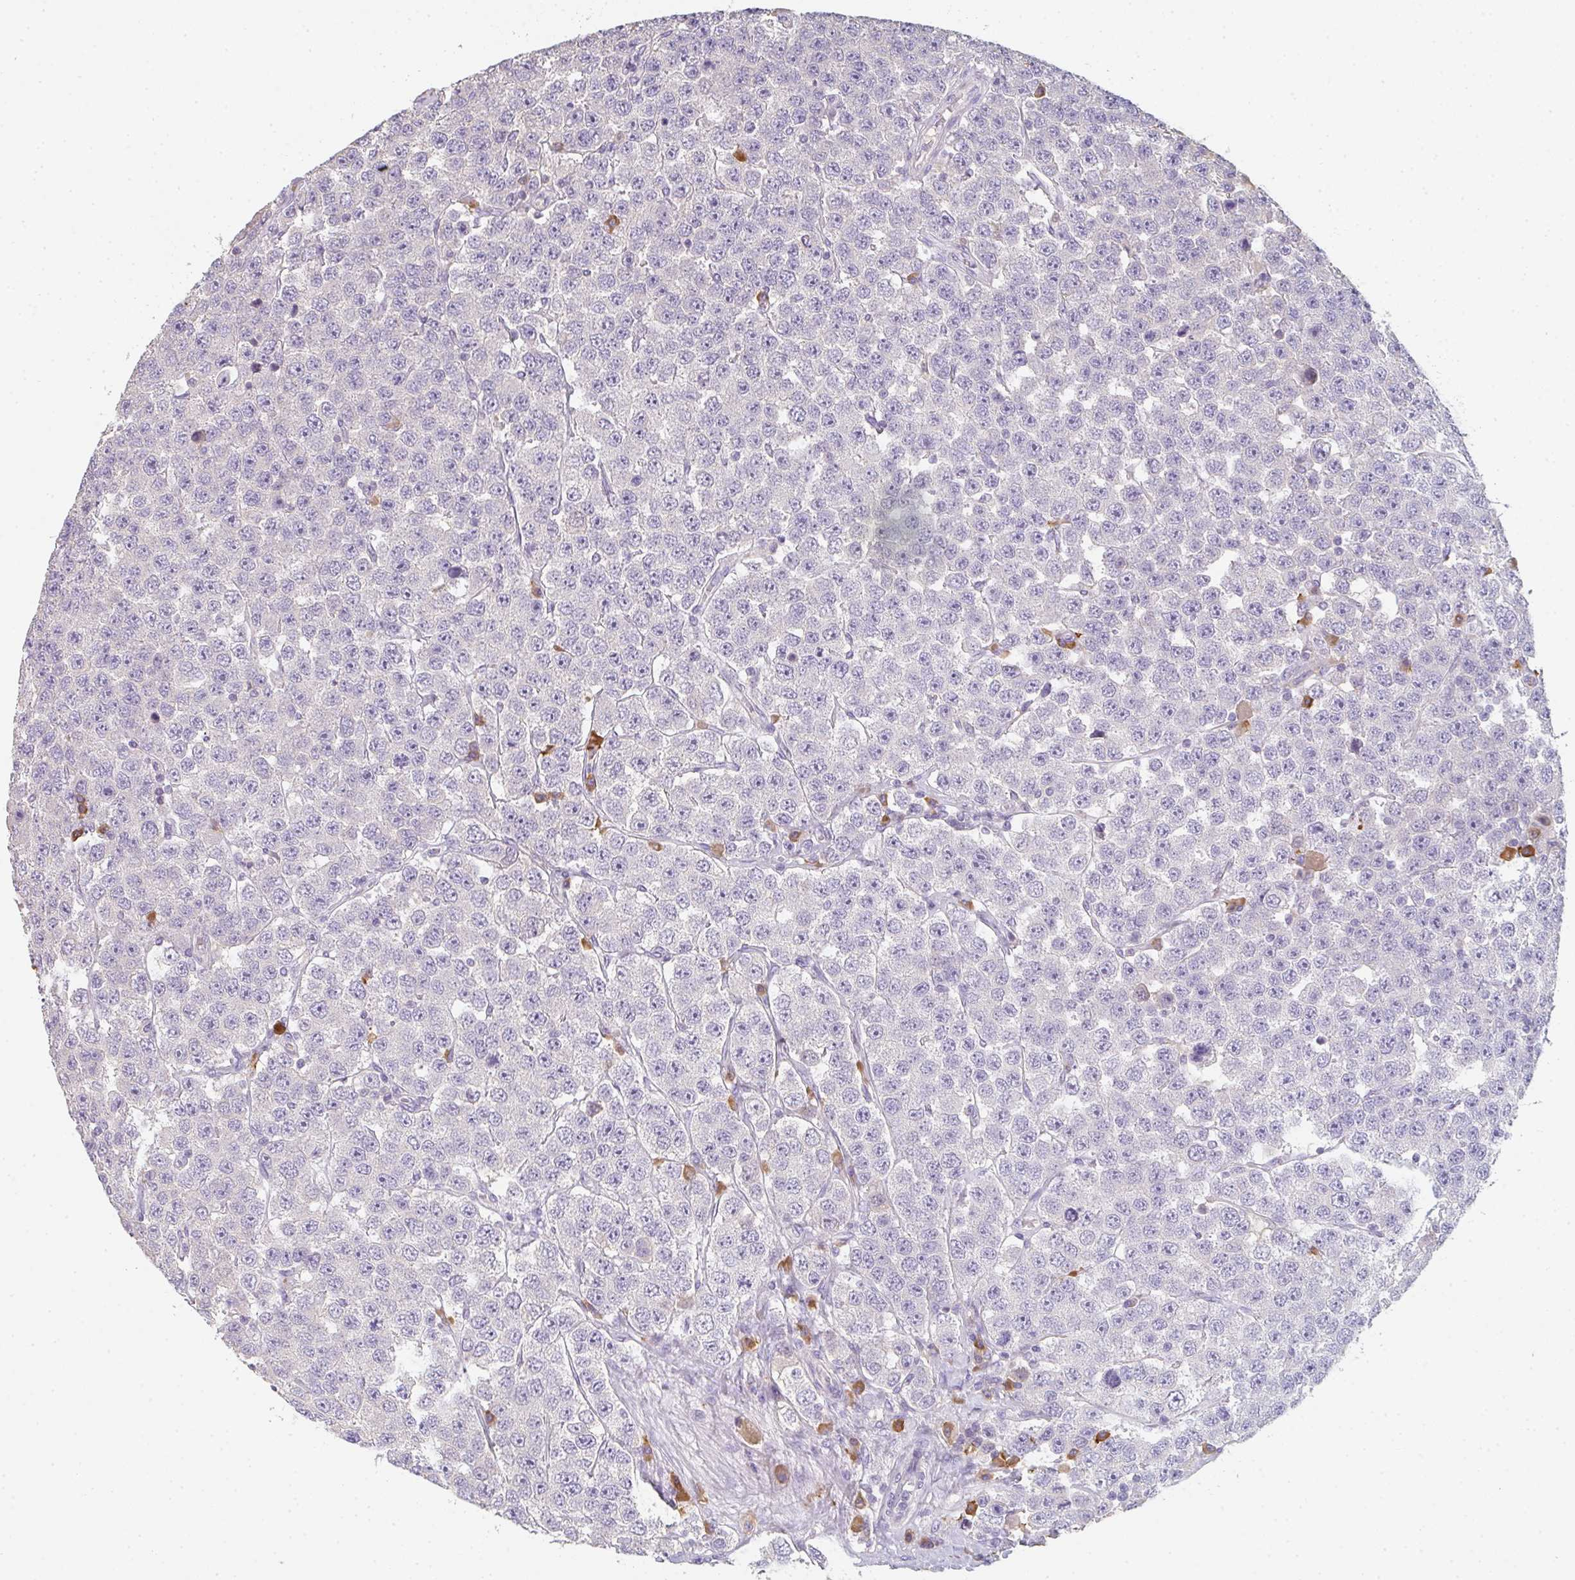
{"staining": {"intensity": "negative", "quantity": "none", "location": "none"}, "tissue": "testis cancer", "cell_type": "Tumor cells", "image_type": "cancer", "snomed": [{"axis": "morphology", "description": "Seminoma, NOS"}, {"axis": "topography", "description": "Testis"}], "caption": "DAB (3,3'-diaminobenzidine) immunohistochemical staining of human testis cancer reveals no significant positivity in tumor cells.", "gene": "ZNF215", "patient": {"sex": "male", "age": 28}}